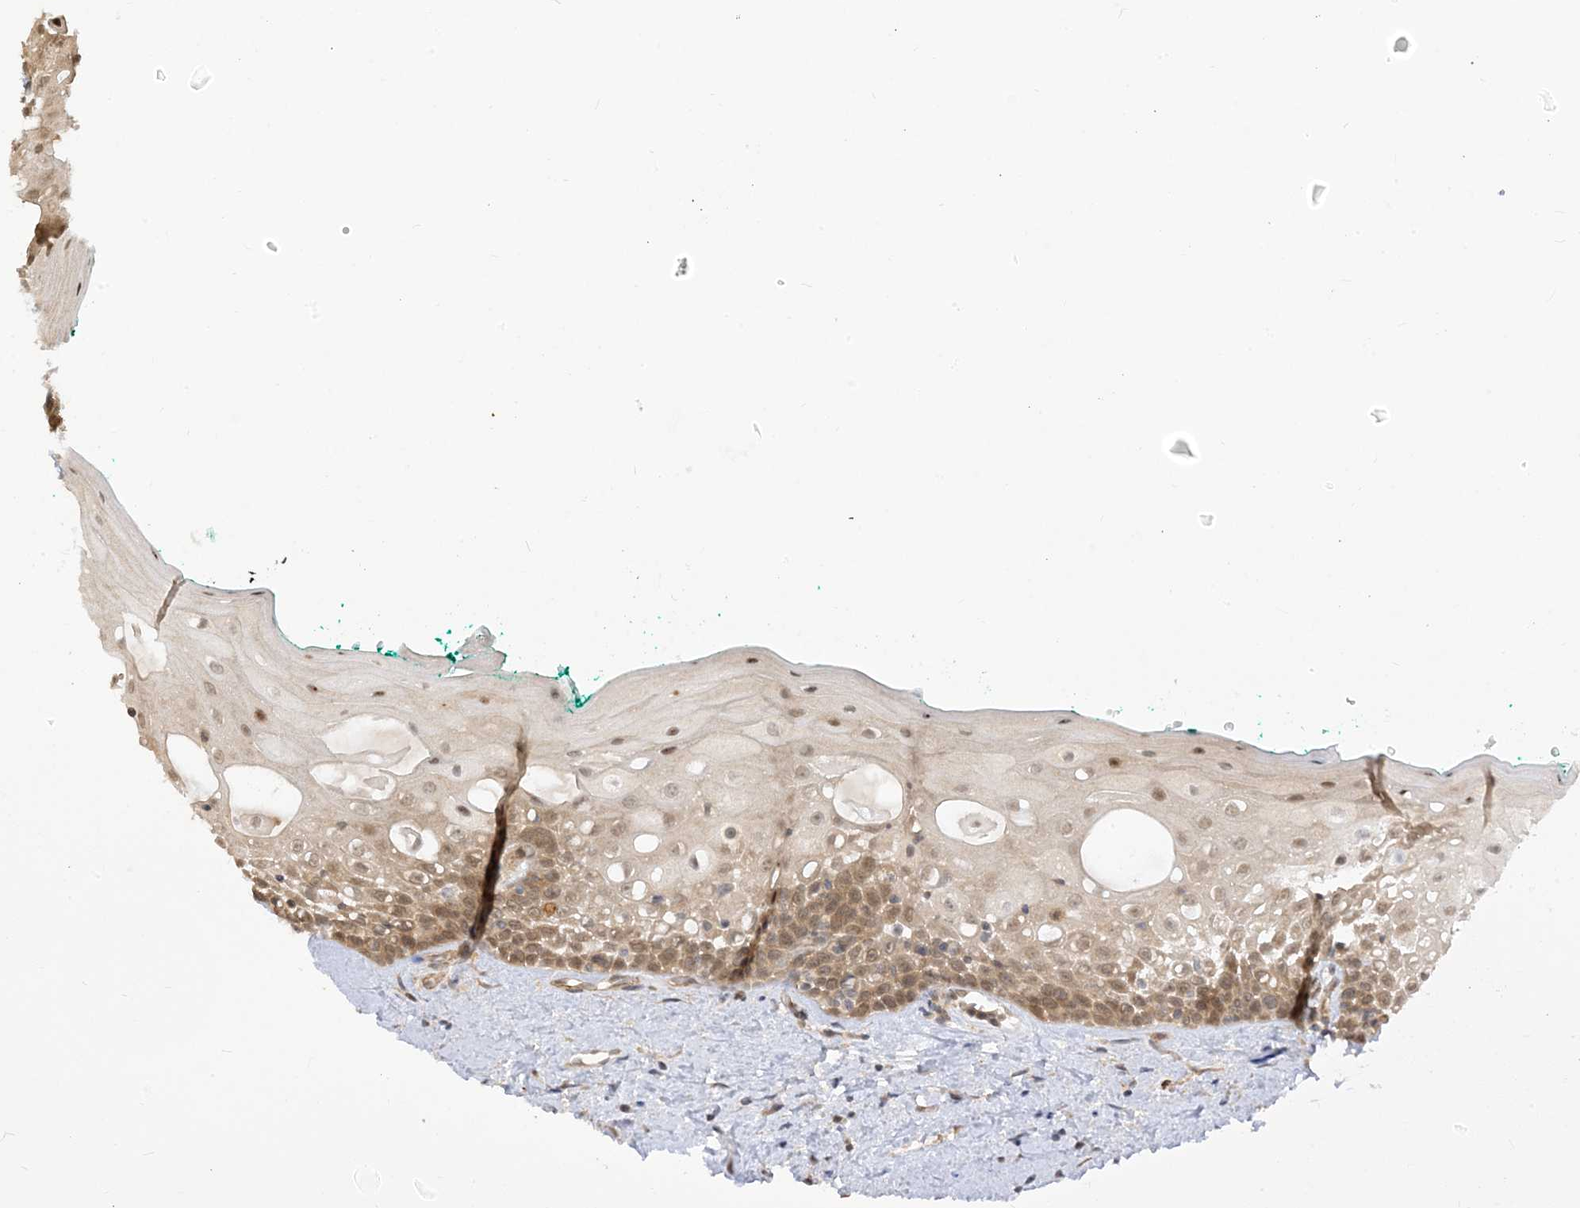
{"staining": {"intensity": "moderate", "quantity": "25%-75%", "location": "cytoplasmic/membranous,nuclear"}, "tissue": "oral mucosa", "cell_type": "Squamous epithelial cells", "image_type": "normal", "snomed": [{"axis": "morphology", "description": "Normal tissue, NOS"}, {"axis": "topography", "description": "Oral tissue"}], "caption": "Immunohistochemical staining of unremarkable human oral mucosa displays 25%-75% levels of moderate cytoplasmic/membranous,nuclear protein positivity in approximately 25%-75% of squamous epithelial cells.", "gene": "TBCC", "patient": {"sex": "female", "age": 70}}